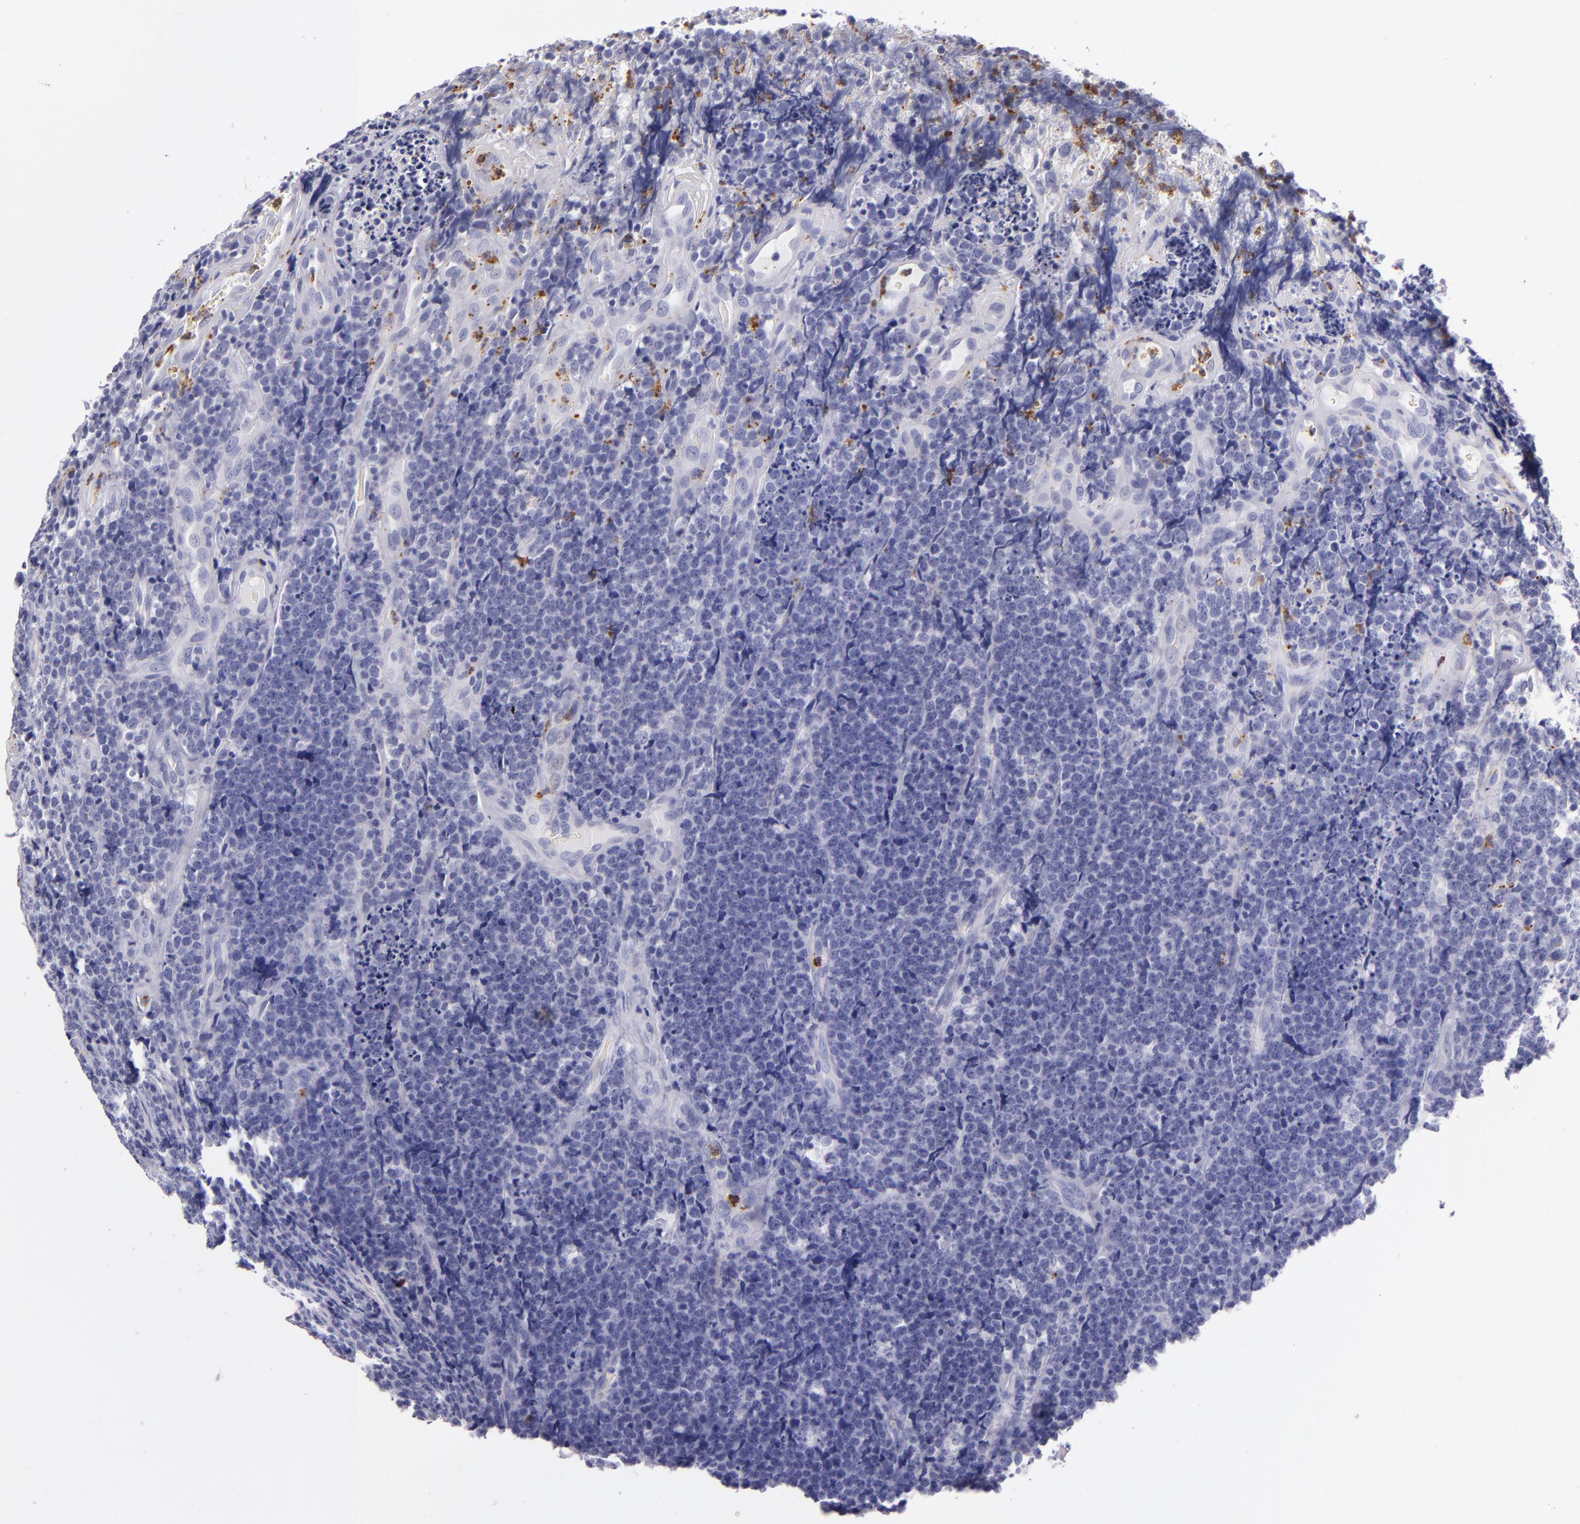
{"staining": {"intensity": "negative", "quantity": "none", "location": "none"}, "tissue": "lymphoma", "cell_type": "Tumor cells", "image_type": "cancer", "snomed": [{"axis": "morphology", "description": "Malignant lymphoma, non-Hodgkin's type, High grade"}, {"axis": "topography", "description": "Small intestine"}, {"axis": "topography", "description": "Colon"}], "caption": "Human malignant lymphoma, non-Hodgkin's type (high-grade) stained for a protein using immunohistochemistry (IHC) demonstrates no staining in tumor cells.", "gene": "CDH3", "patient": {"sex": "male", "age": 8}}